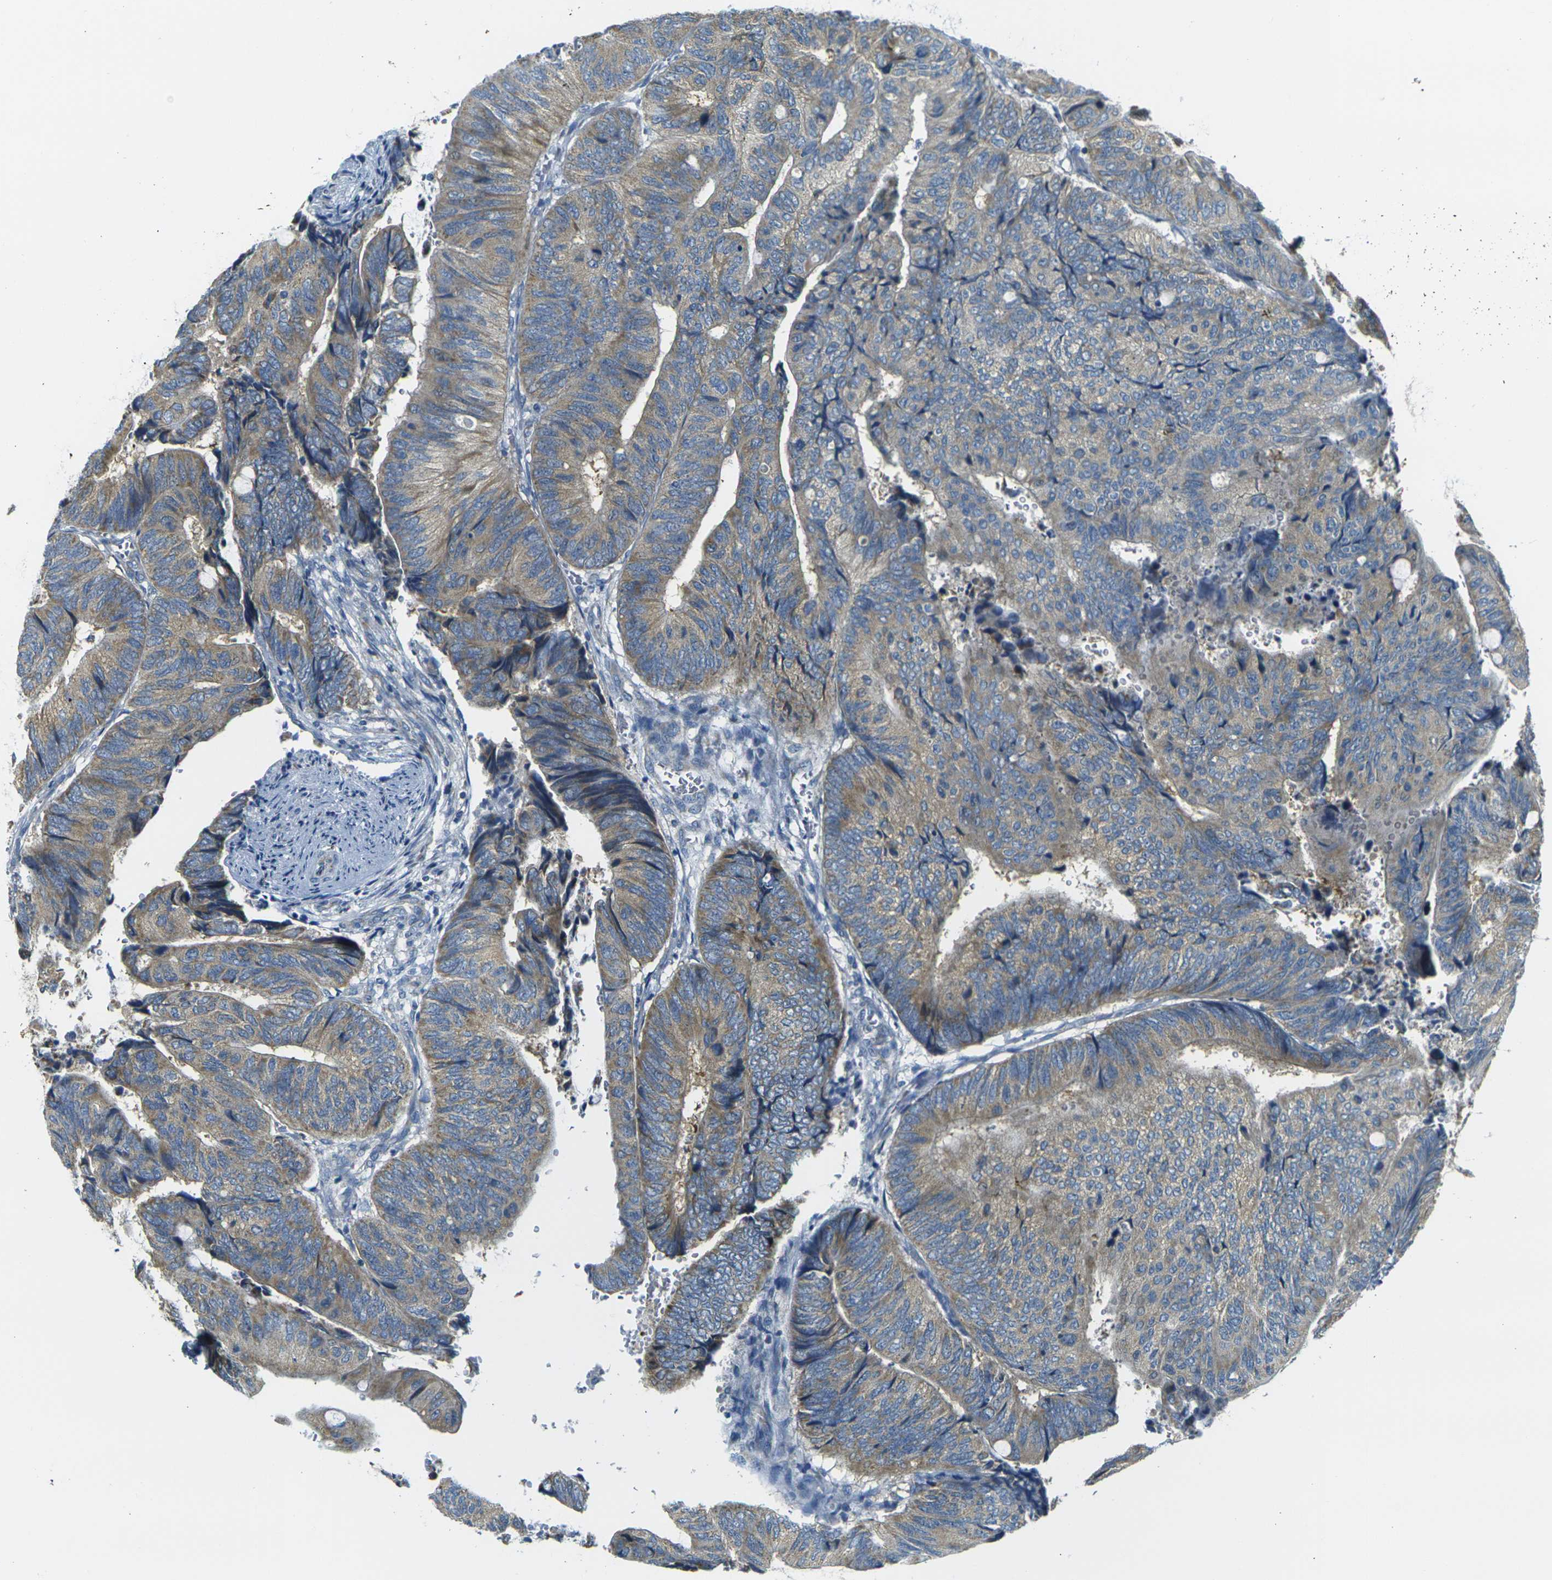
{"staining": {"intensity": "weak", "quantity": ">75%", "location": "cytoplasmic/membranous"}, "tissue": "colorectal cancer", "cell_type": "Tumor cells", "image_type": "cancer", "snomed": [{"axis": "morphology", "description": "Normal tissue, NOS"}, {"axis": "morphology", "description": "Adenocarcinoma, NOS"}, {"axis": "topography", "description": "Rectum"}, {"axis": "topography", "description": "Peripheral nerve tissue"}], "caption": "High-power microscopy captured an immunohistochemistry (IHC) image of colorectal adenocarcinoma, revealing weak cytoplasmic/membranous staining in approximately >75% of tumor cells.", "gene": "PARD6B", "patient": {"sex": "male", "age": 92}}